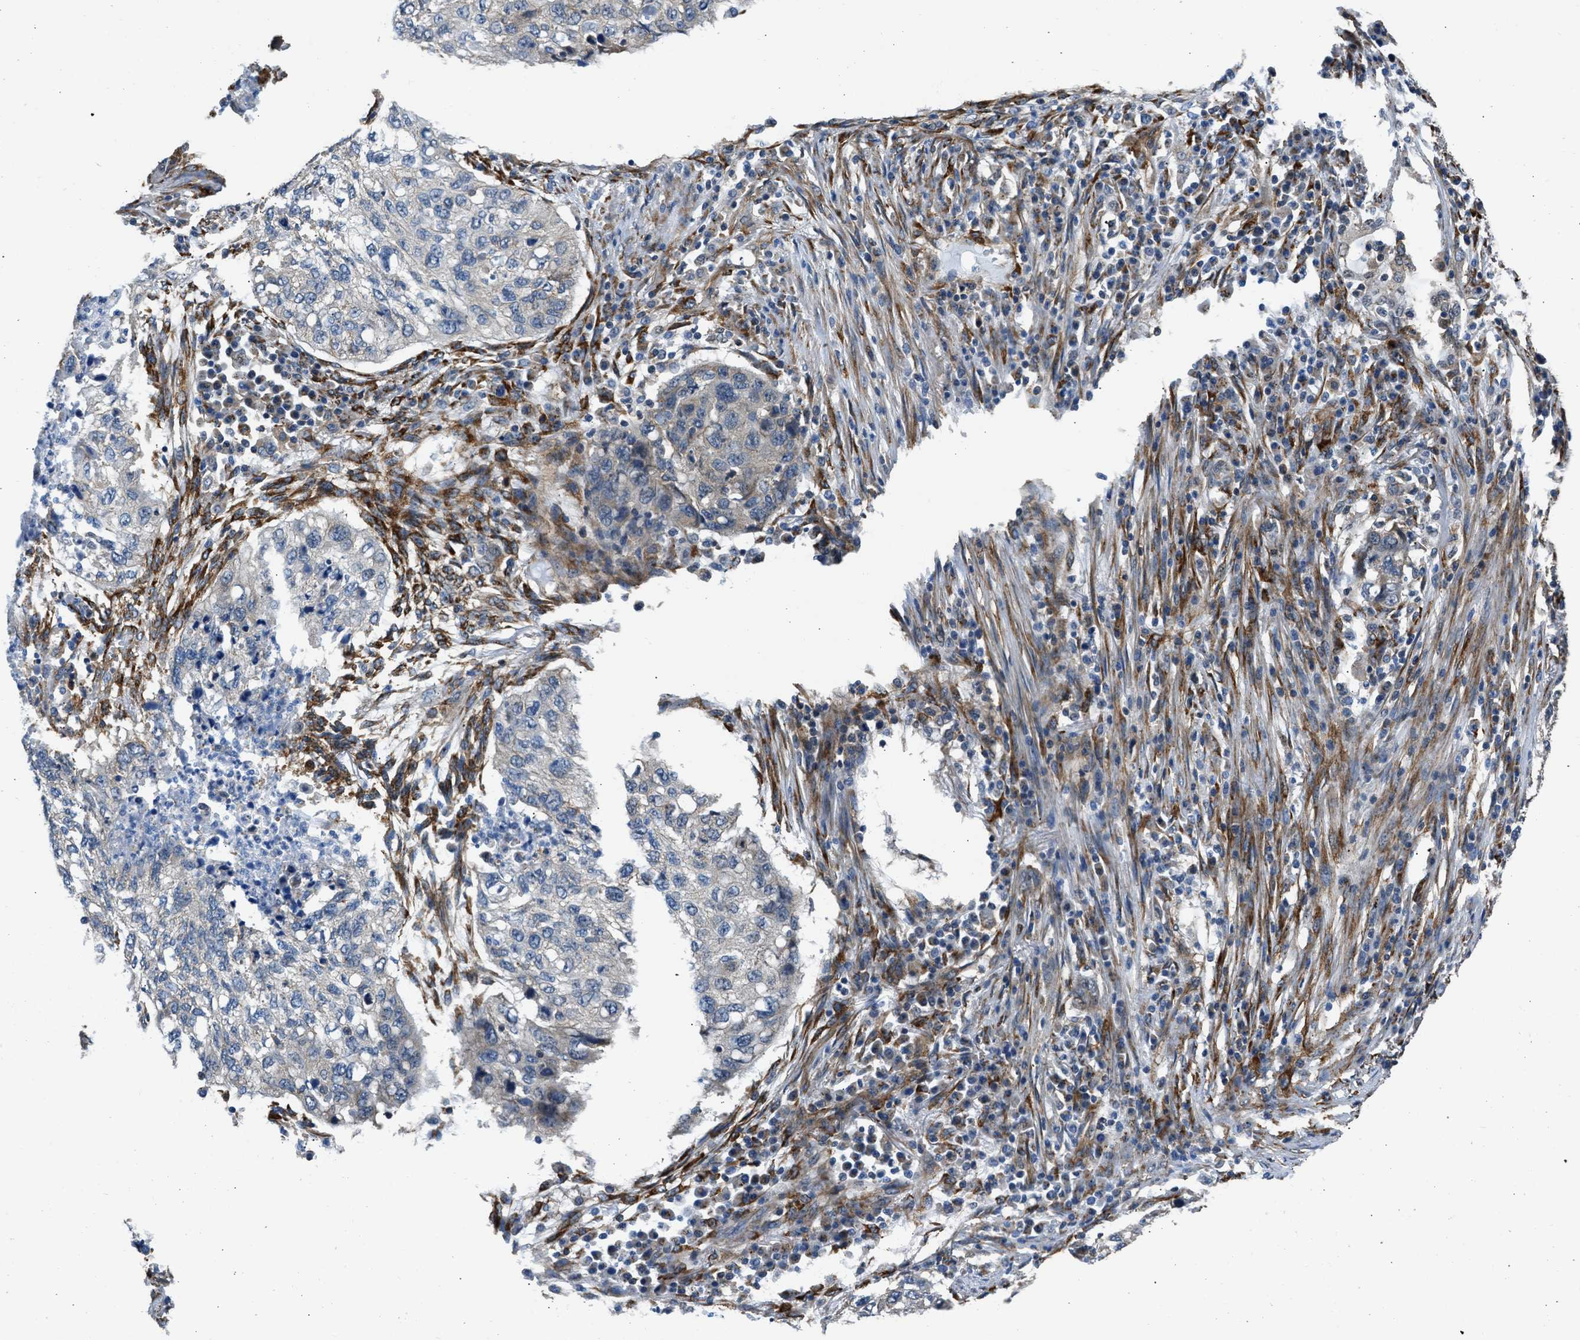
{"staining": {"intensity": "negative", "quantity": "none", "location": "none"}, "tissue": "lung cancer", "cell_type": "Tumor cells", "image_type": "cancer", "snomed": [{"axis": "morphology", "description": "Squamous cell carcinoma, NOS"}, {"axis": "topography", "description": "Lung"}], "caption": "Protein analysis of lung cancer exhibits no significant positivity in tumor cells.", "gene": "SEPTIN2", "patient": {"sex": "female", "age": 63}}